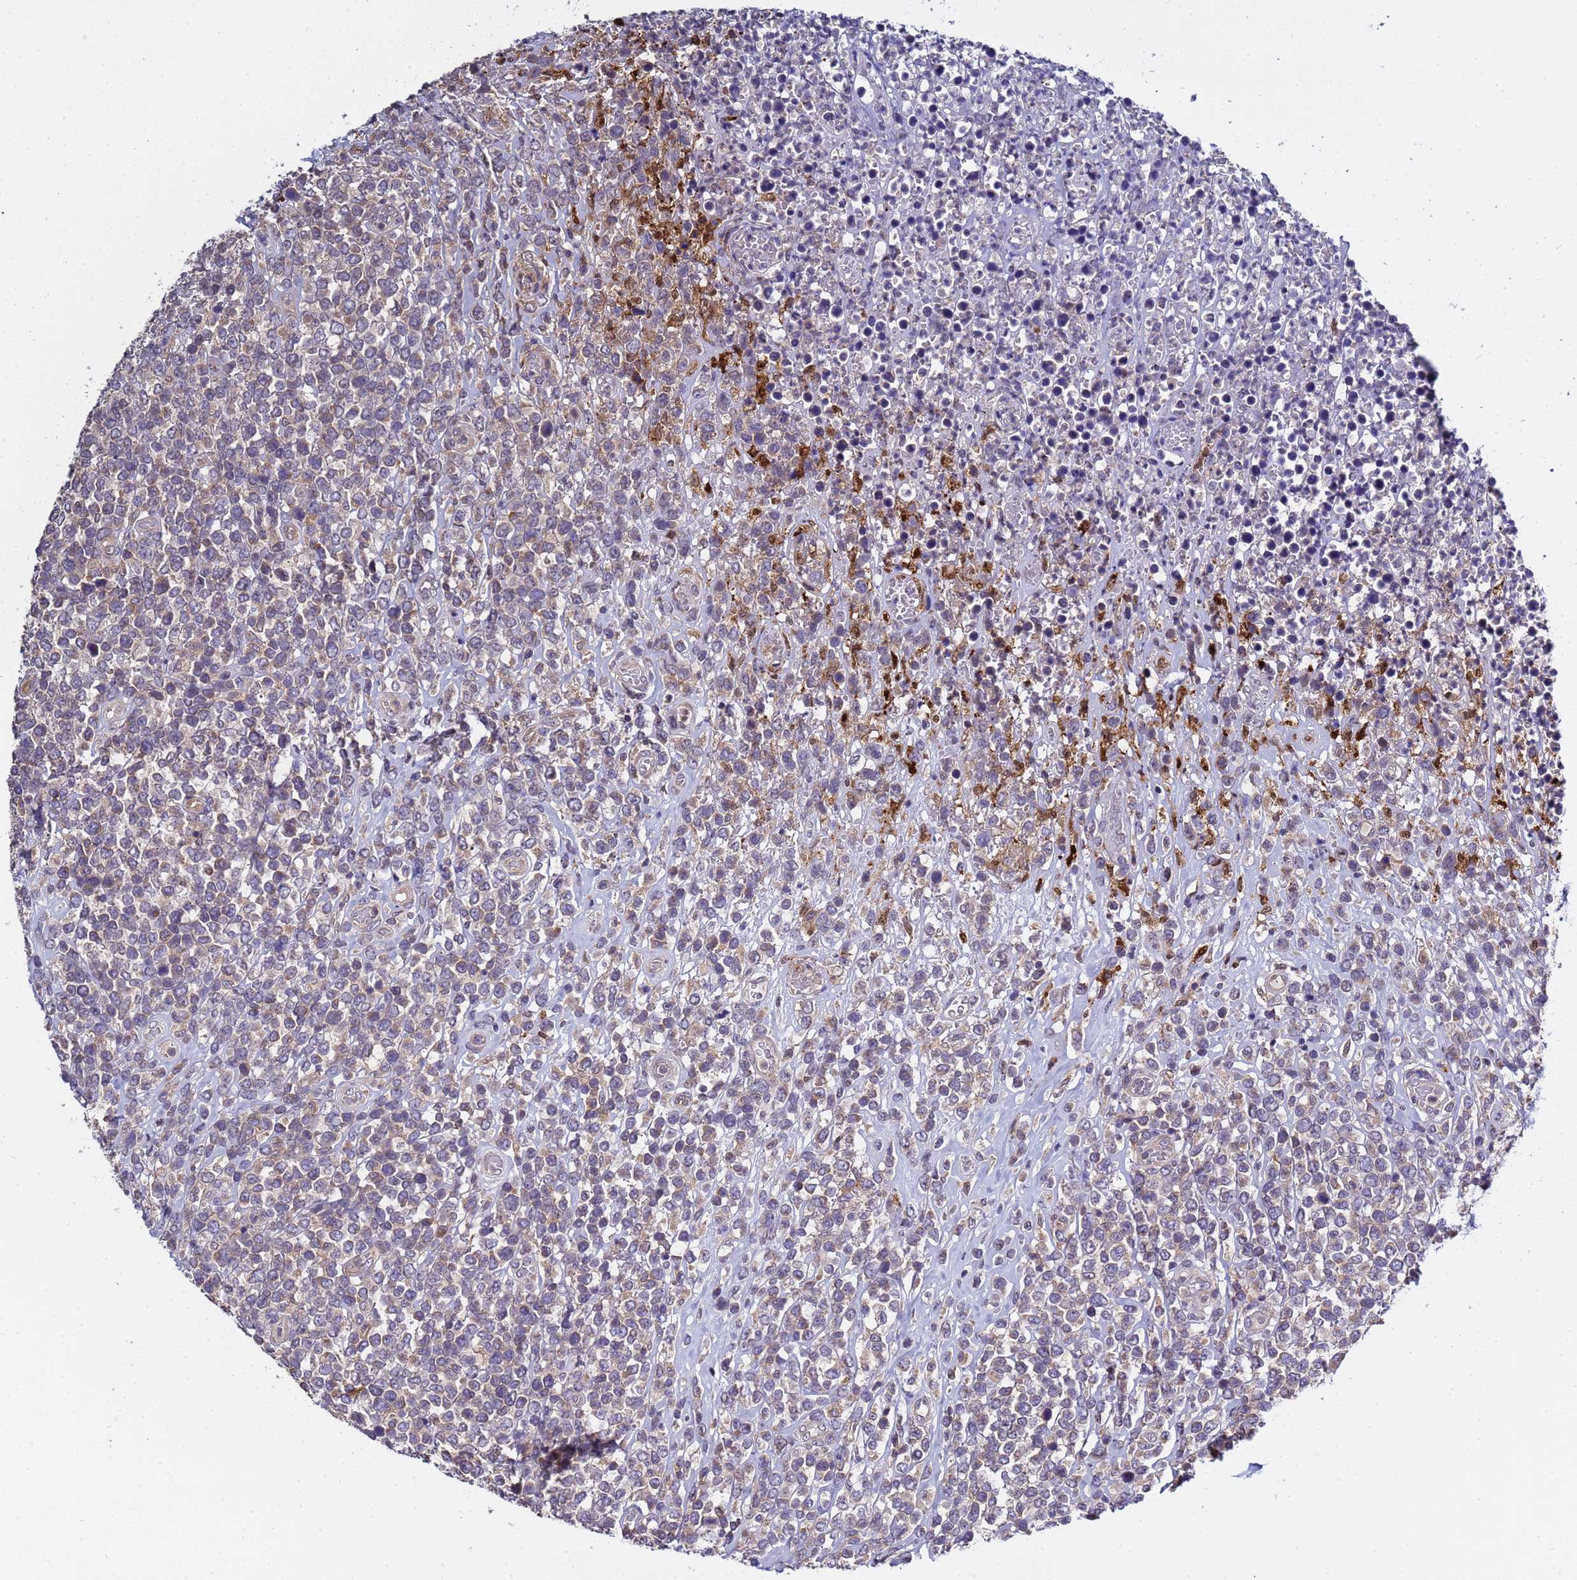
{"staining": {"intensity": "weak", "quantity": "25%-75%", "location": "cytoplasmic/membranous"}, "tissue": "lymphoma", "cell_type": "Tumor cells", "image_type": "cancer", "snomed": [{"axis": "morphology", "description": "Malignant lymphoma, non-Hodgkin's type, High grade"}, {"axis": "topography", "description": "Soft tissue"}], "caption": "This histopathology image exhibits immunohistochemistry (IHC) staining of human malignant lymphoma, non-Hodgkin's type (high-grade), with low weak cytoplasmic/membranous expression in about 25%-75% of tumor cells.", "gene": "ELMOD2", "patient": {"sex": "female", "age": 56}}